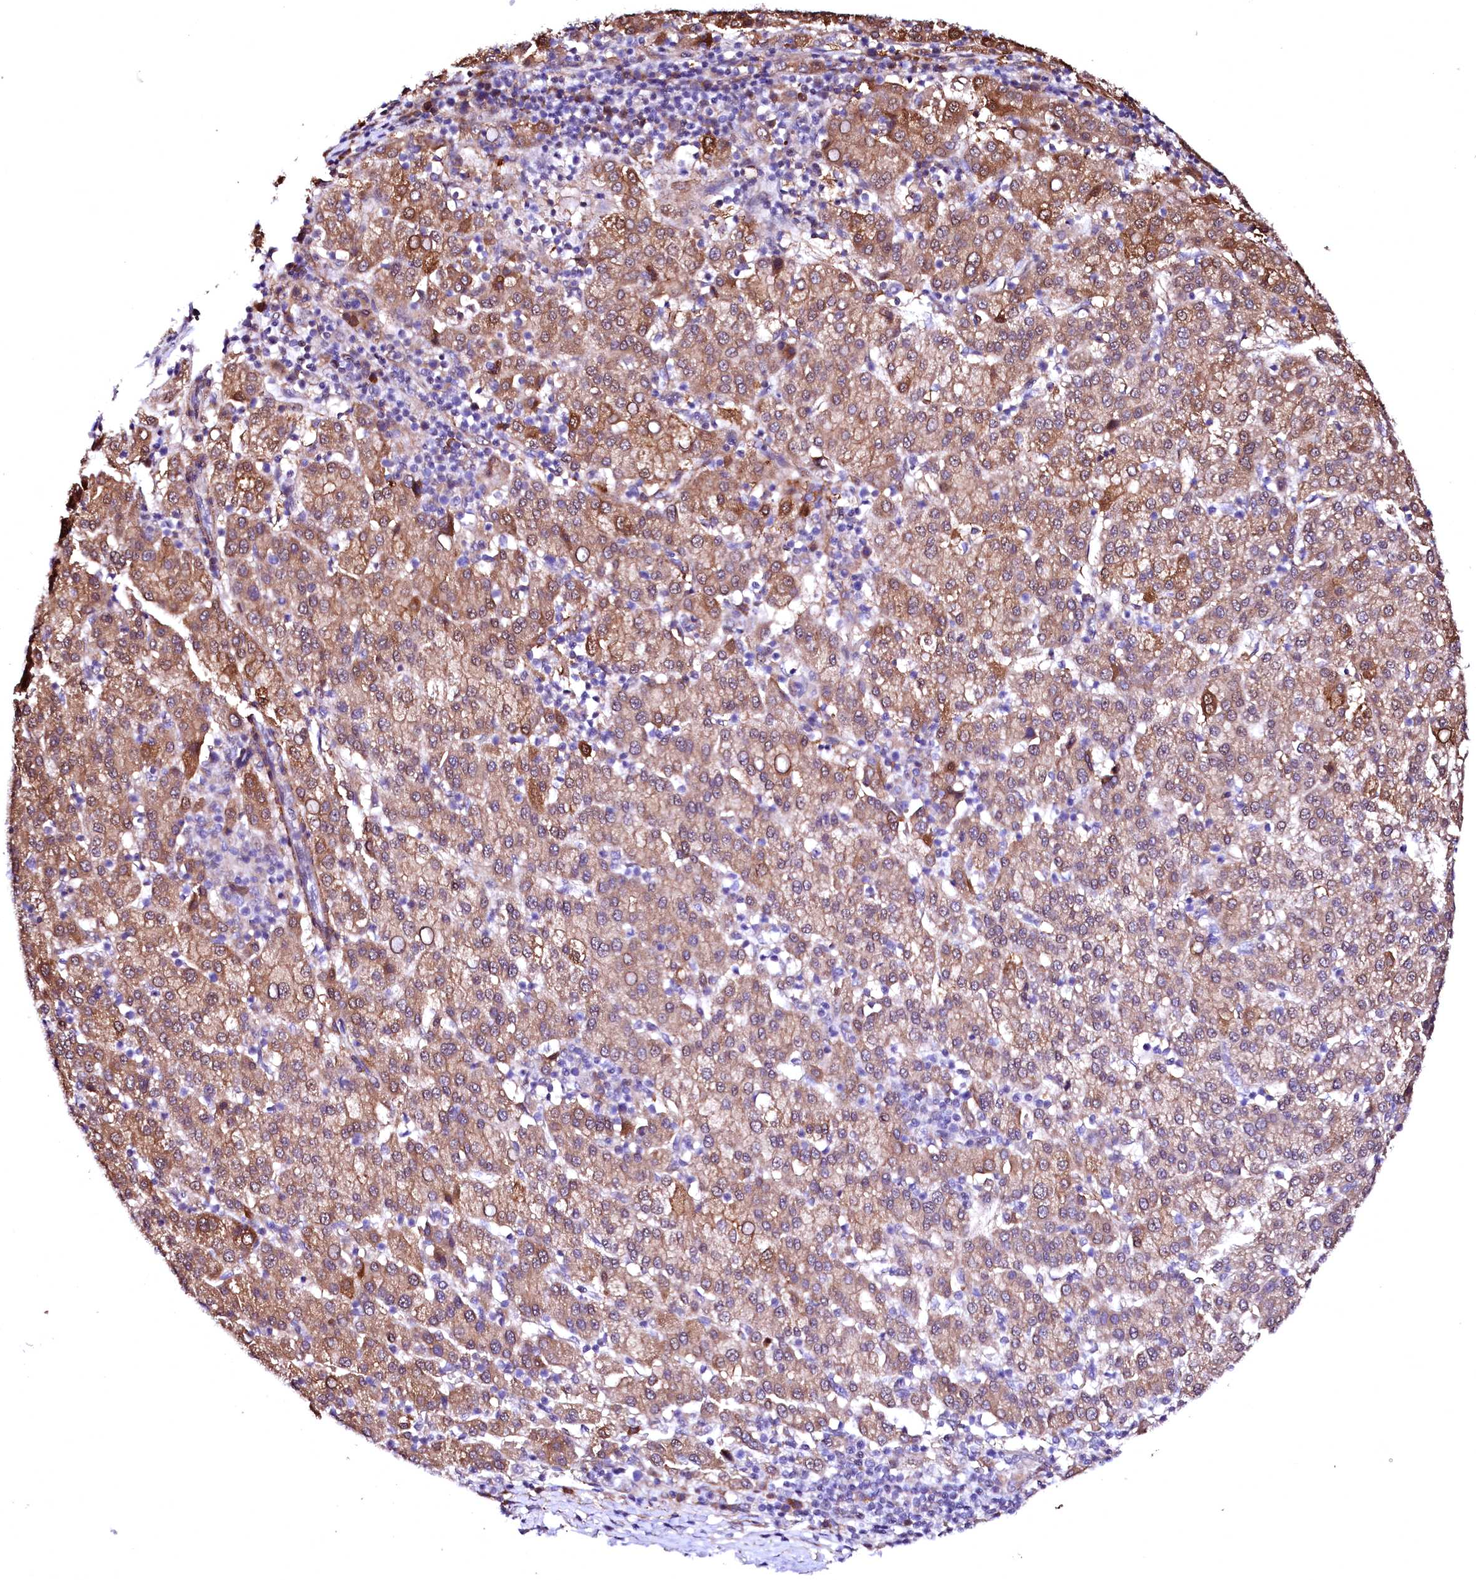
{"staining": {"intensity": "moderate", "quantity": ">75%", "location": "cytoplasmic/membranous"}, "tissue": "liver cancer", "cell_type": "Tumor cells", "image_type": "cancer", "snomed": [{"axis": "morphology", "description": "Carcinoma, Hepatocellular, NOS"}, {"axis": "topography", "description": "Liver"}], "caption": "Immunohistochemistry (IHC) photomicrograph of human liver cancer (hepatocellular carcinoma) stained for a protein (brown), which demonstrates medium levels of moderate cytoplasmic/membranous staining in approximately >75% of tumor cells.", "gene": "GPR176", "patient": {"sex": "female", "age": 58}}